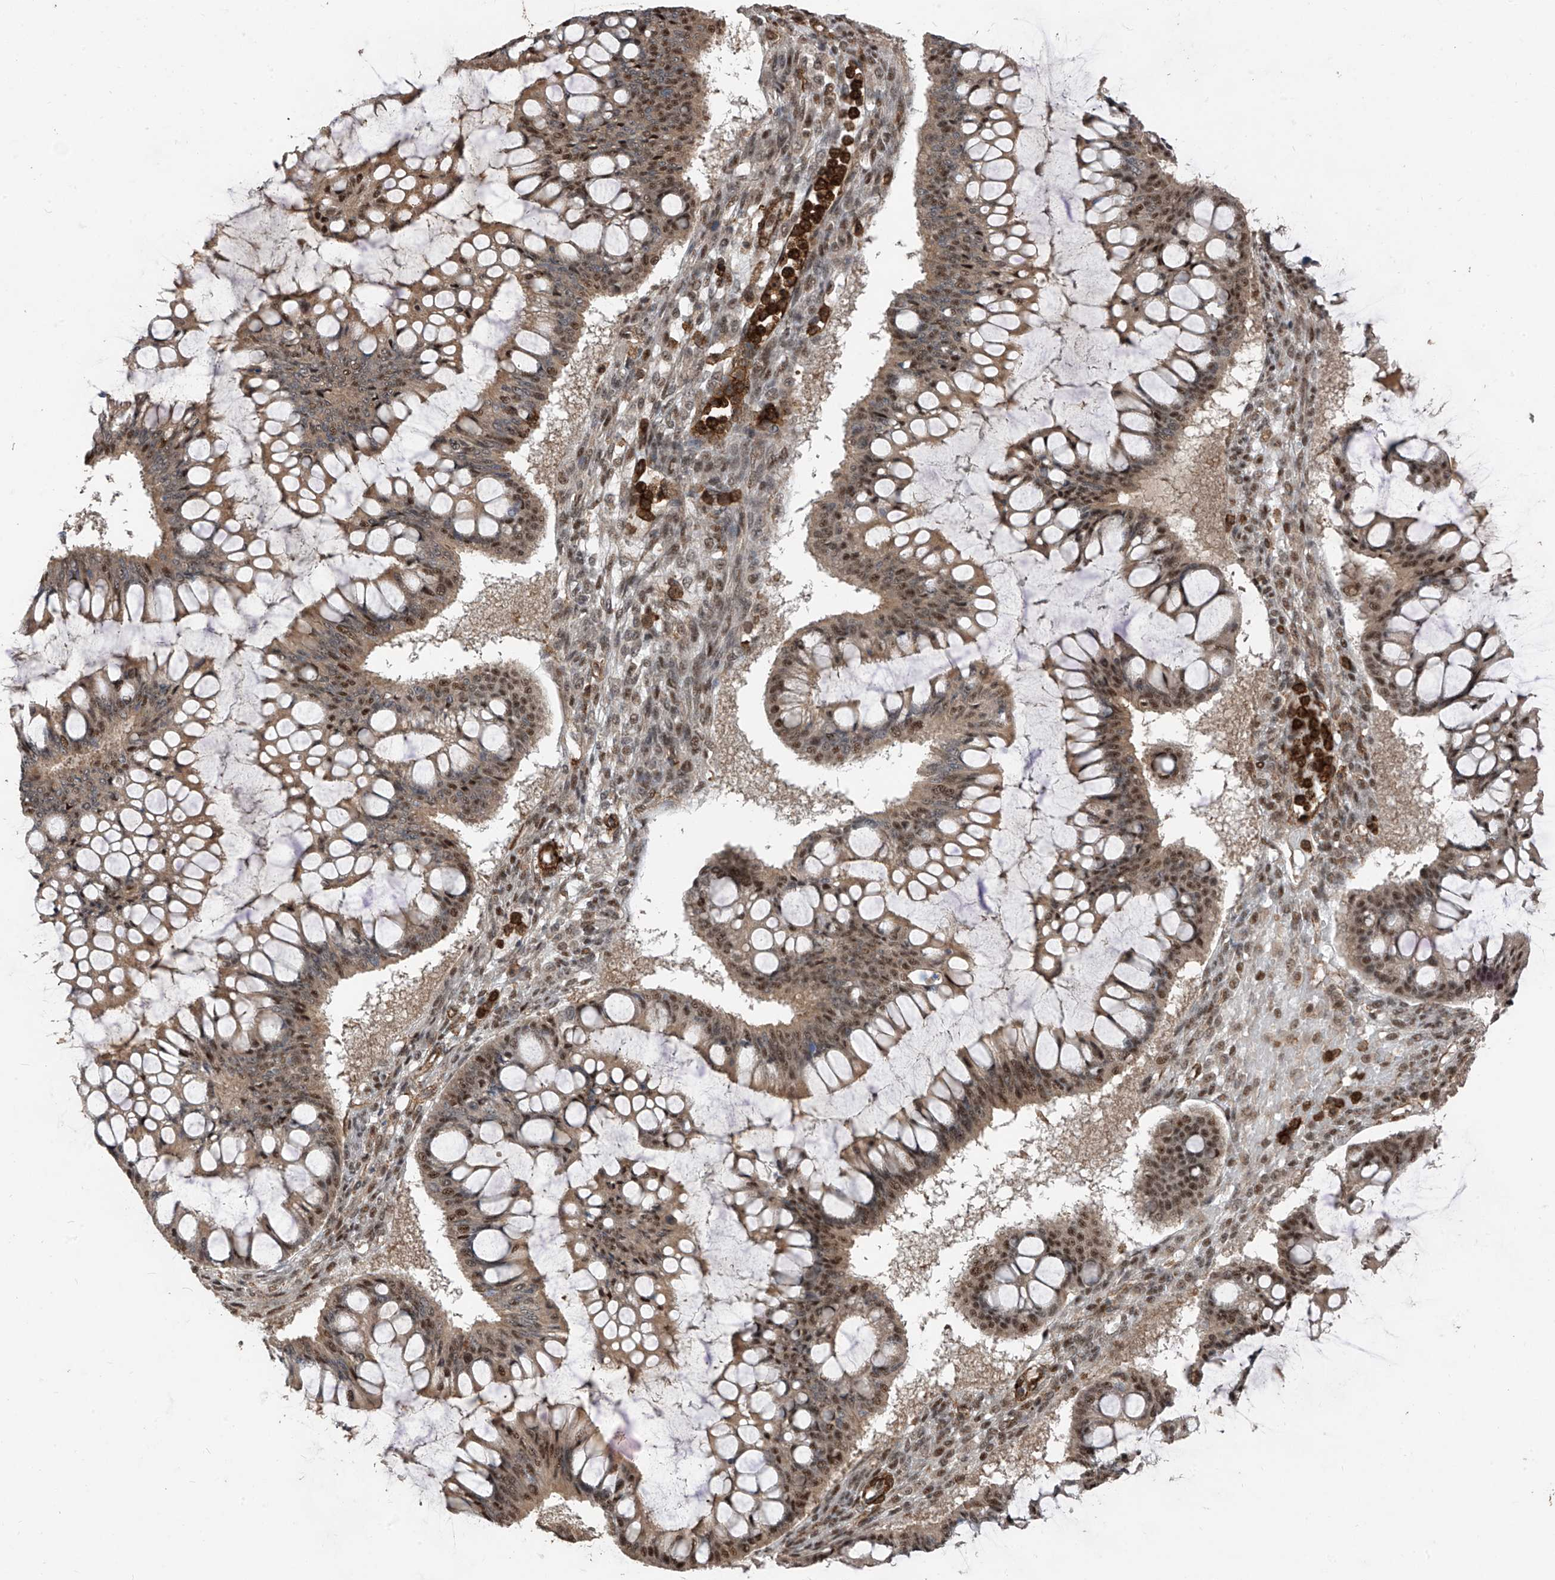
{"staining": {"intensity": "moderate", "quantity": ">75%", "location": "cytoplasmic/membranous,nuclear"}, "tissue": "ovarian cancer", "cell_type": "Tumor cells", "image_type": "cancer", "snomed": [{"axis": "morphology", "description": "Cystadenocarcinoma, mucinous, NOS"}, {"axis": "topography", "description": "Ovary"}], "caption": "An IHC micrograph of neoplastic tissue is shown. Protein staining in brown shows moderate cytoplasmic/membranous and nuclear positivity in mucinous cystadenocarcinoma (ovarian) within tumor cells.", "gene": "MICAL1", "patient": {"sex": "female", "age": 73}}